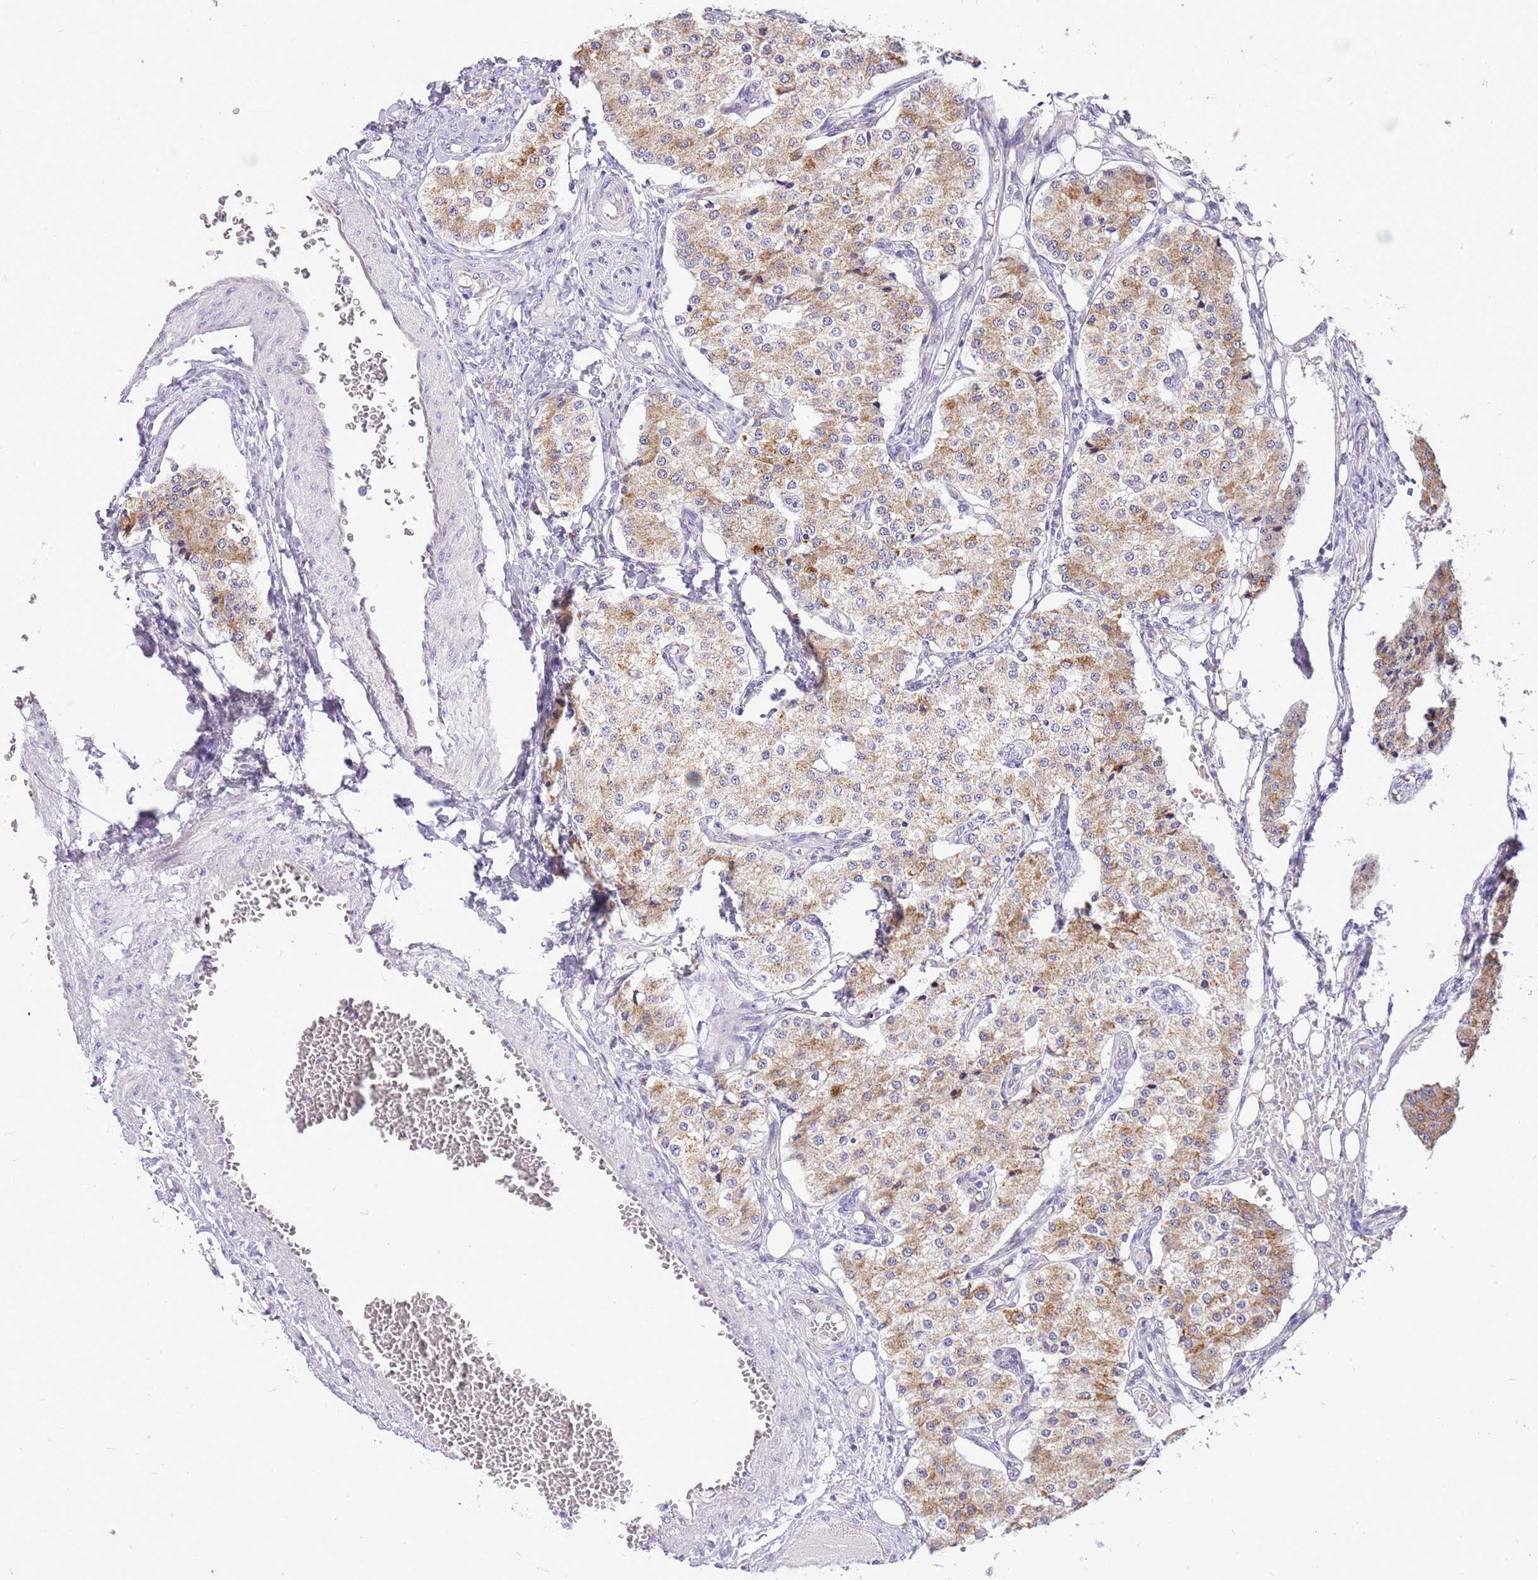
{"staining": {"intensity": "moderate", "quantity": ">75%", "location": "cytoplasmic/membranous"}, "tissue": "carcinoid", "cell_type": "Tumor cells", "image_type": "cancer", "snomed": [{"axis": "morphology", "description": "Carcinoid, malignant, NOS"}, {"axis": "topography", "description": "Colon"}], "caption": "About >75% of tumor cells in human carcinoid show moderate cytoplasmic/membranous protein staining as visualized by brown immunohistochemical staining.", "gene": "COX17", "patient": {"sex": "female", "age": 52}}